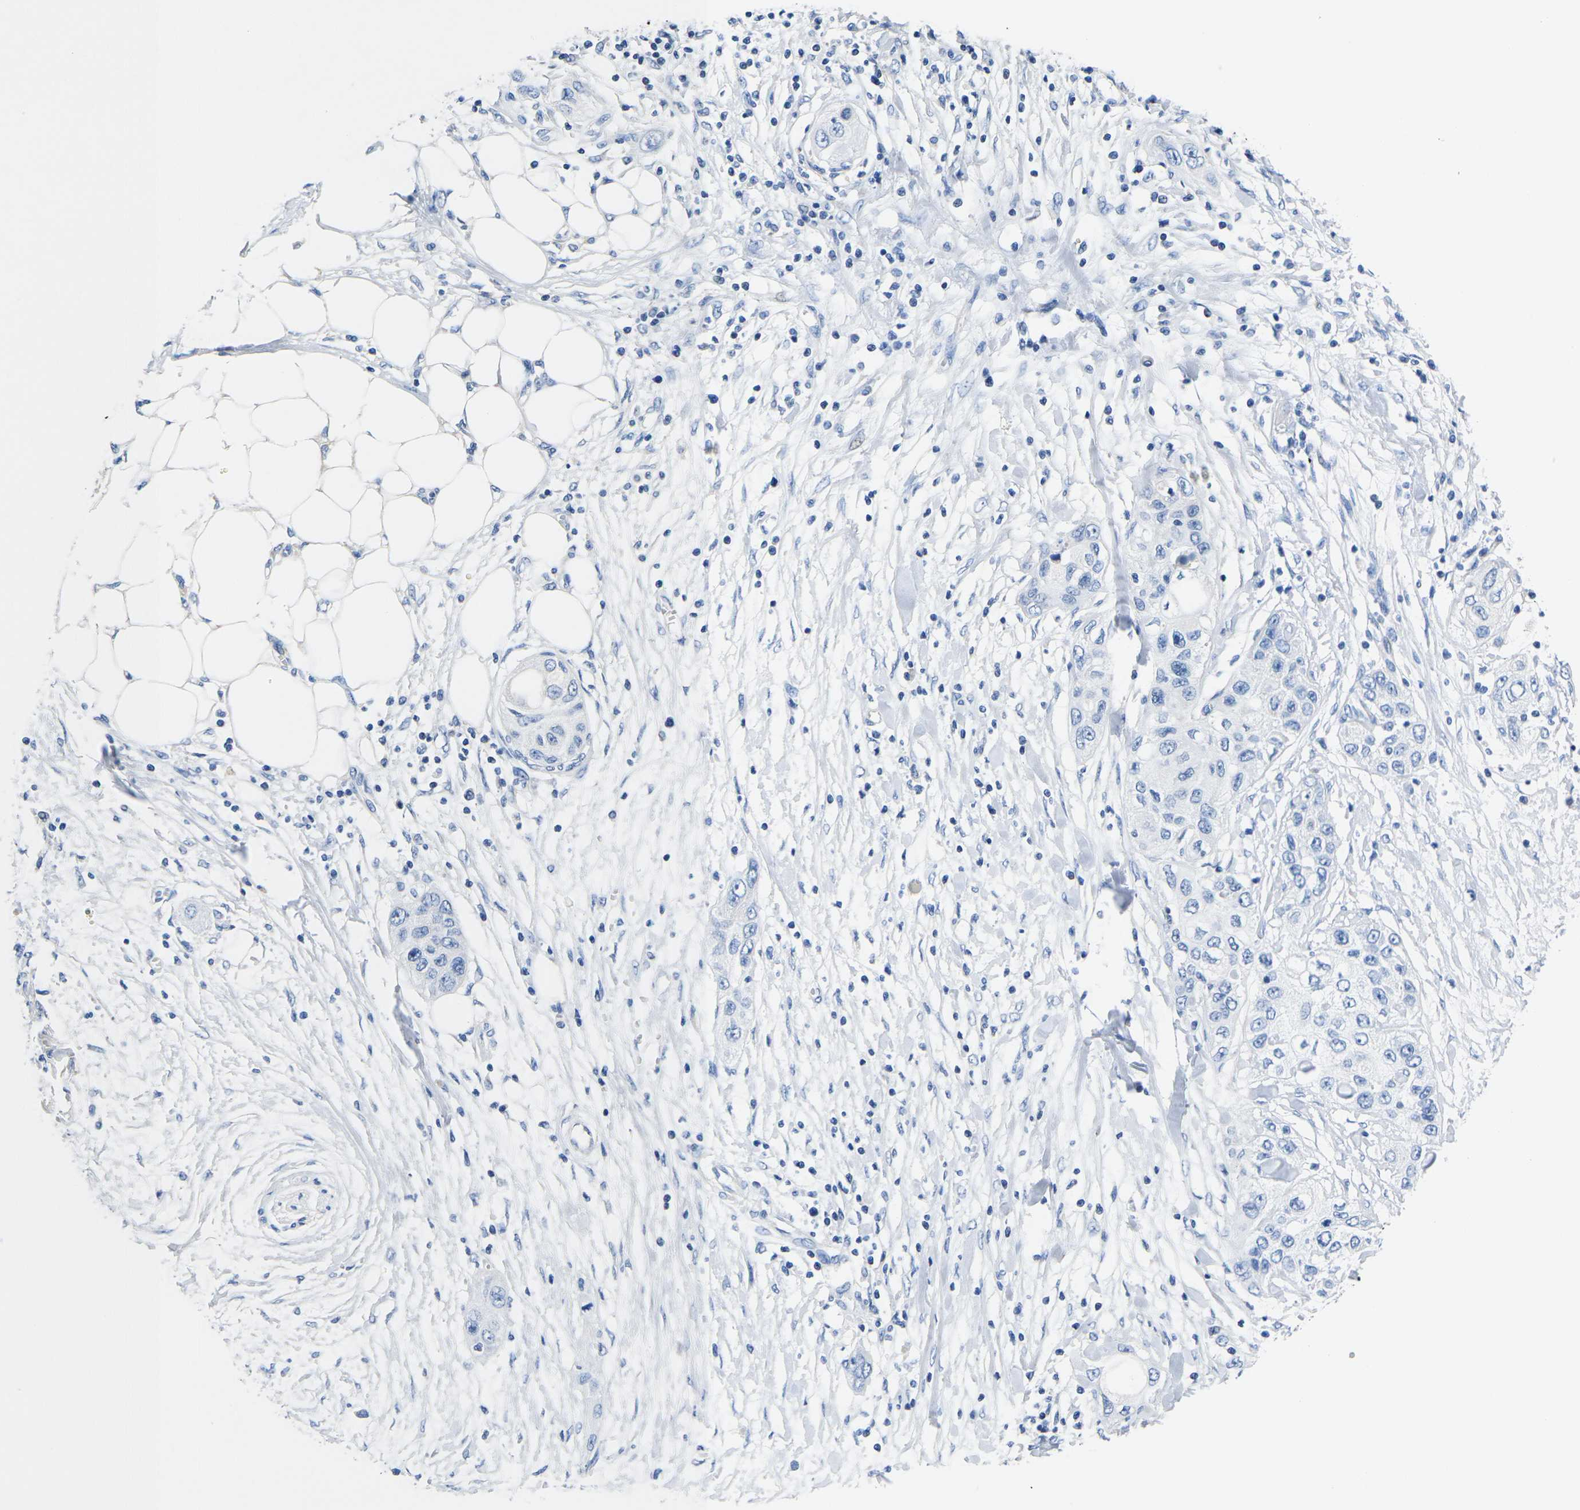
{"staining": {"intensity": "negative", "quantity": "none", "location": "none"}, "tissue": "pancreatic cancer", "cell_type": "Tumor cells", "image_type": "cancer", "snomed": [{"axis": "morphology", "description": "Adenocarcinoma, NOS"}, {"axis": "topography", "description": "Pancreas"}], "caption": "Immunohistochemistry histopathology image of human pancreatic cancer (adenocarcinoma) stained for a protein (brown), which displays no positivity in tumor cells.", "gene": "TMEM204", "patient": {"sex": "female", "age": 70}}